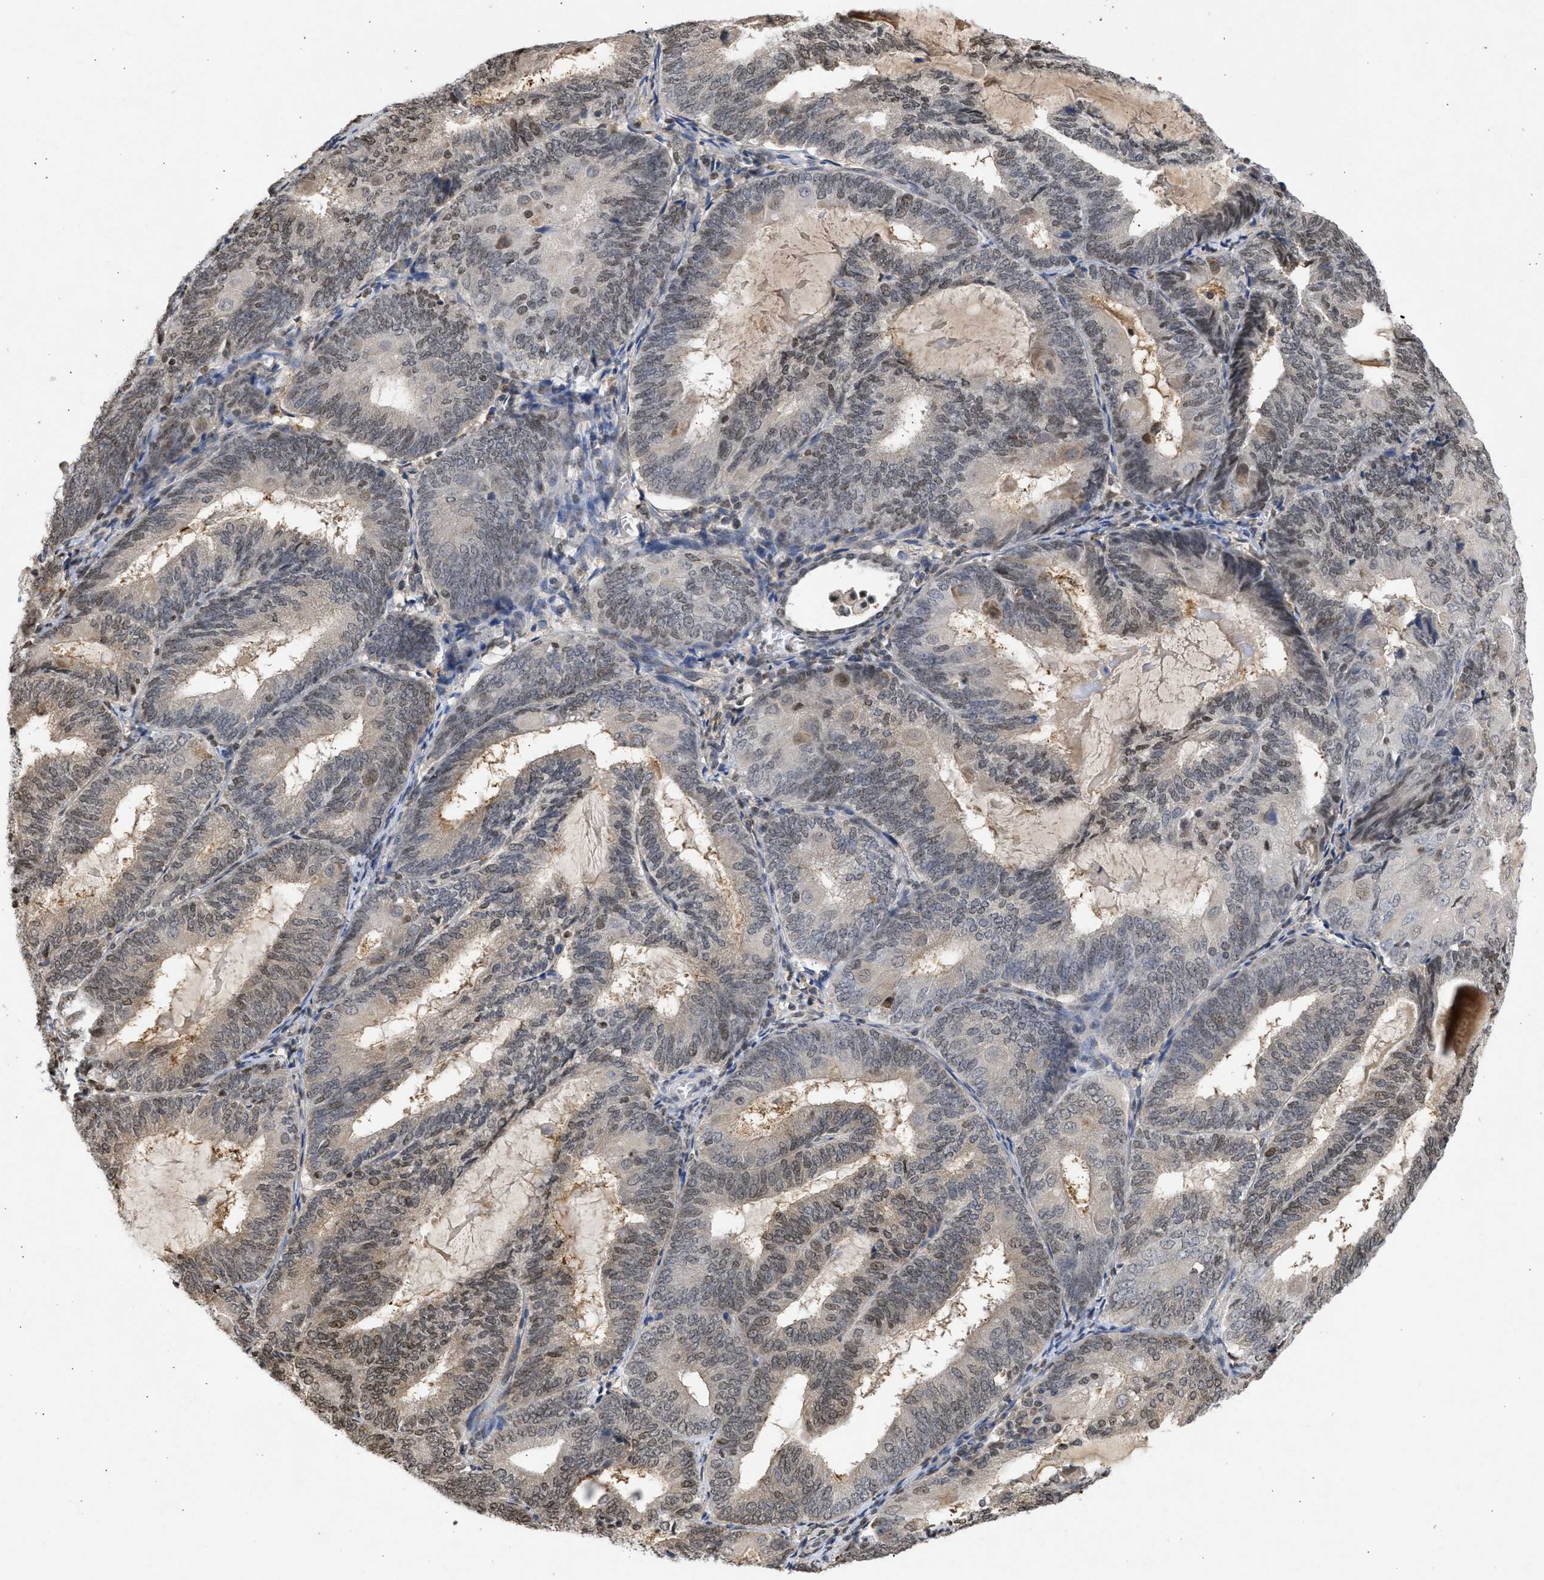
{"staining": {"intensity": "weak", "quantity": "25%-75%", "location": "cytoplasmic/membranous,nuclear"}, "tissue": "endometrial cancer", "cell_type": "Tumor cells", "image_type": "cancer", "snomed": [{"axis": "morphology", "description": "Adenocarcinoma, NOS"}, {"axis": "topography", "description": "Endometrium"}], "caption": "Endometrial cancer tissue displays weak cytoplasmic/membranous and nuclear positivity in about 25%-75% of tumor cells", "gene": "NUP35", "patient": {"sex": "female", "age": 81}}